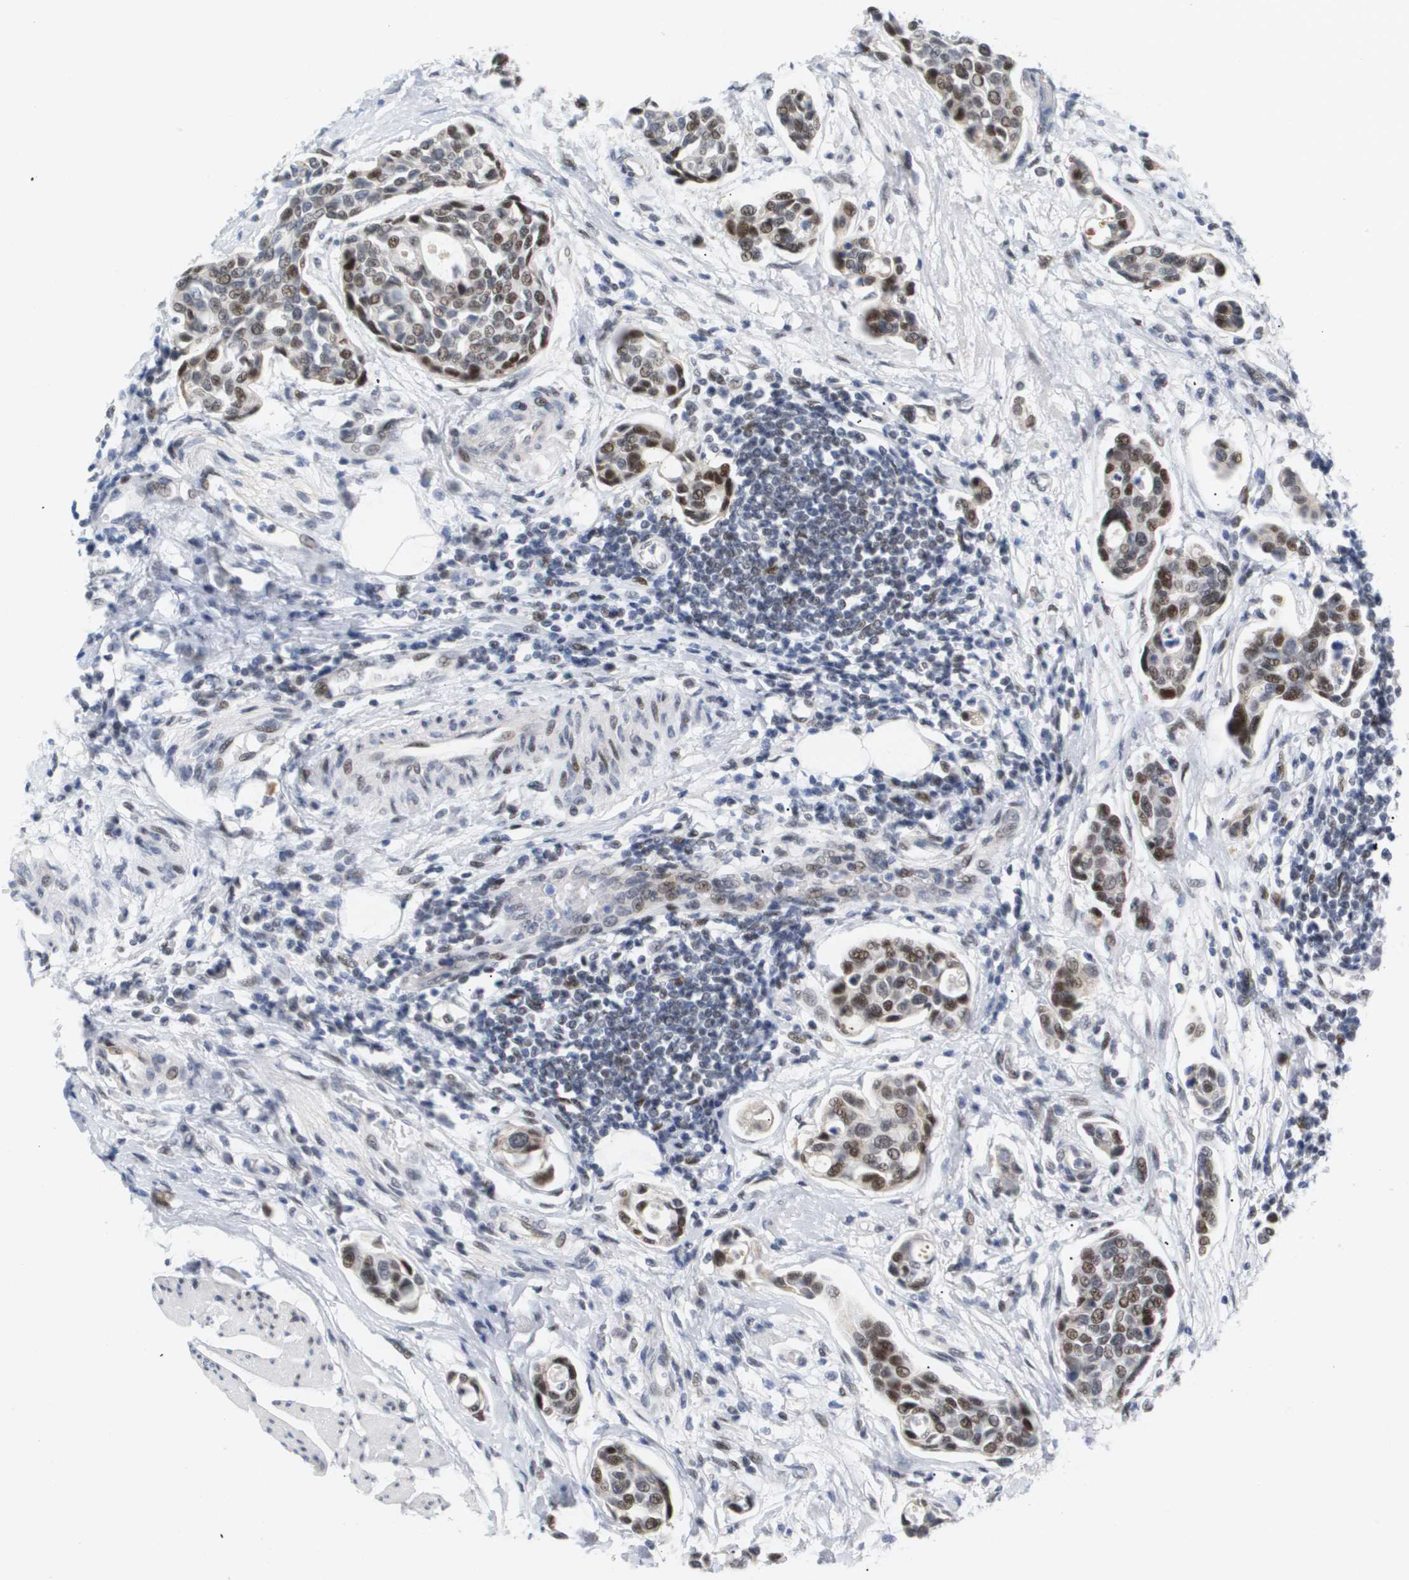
{"staining": {"intensity": "strong", "quantity": ">75%", "location": "nuclear"}, "tissue": "urothelial cancer", "cell_type": "Tumor cells", "image_type": "cancer", "snomed": [{"axis": "morphology", "description": "Urothelial carcinoma, High grade"}, {"axis": "topography", "description": "Urinary bladder"}], "caption": "Immunohistochemical staining of urothelial cancer exhibits high levels of strong nuclear staining in about >75% of tumor cells. The staining was performed using DAB (3,3'-diaminobenzidine) to visualize the protein expression in brown, while the nuclei were stained in blue with hematoxylin (Magnification: 20x).", "gene": "PPARD", "patient": {"sex": "male", "age": 78}}